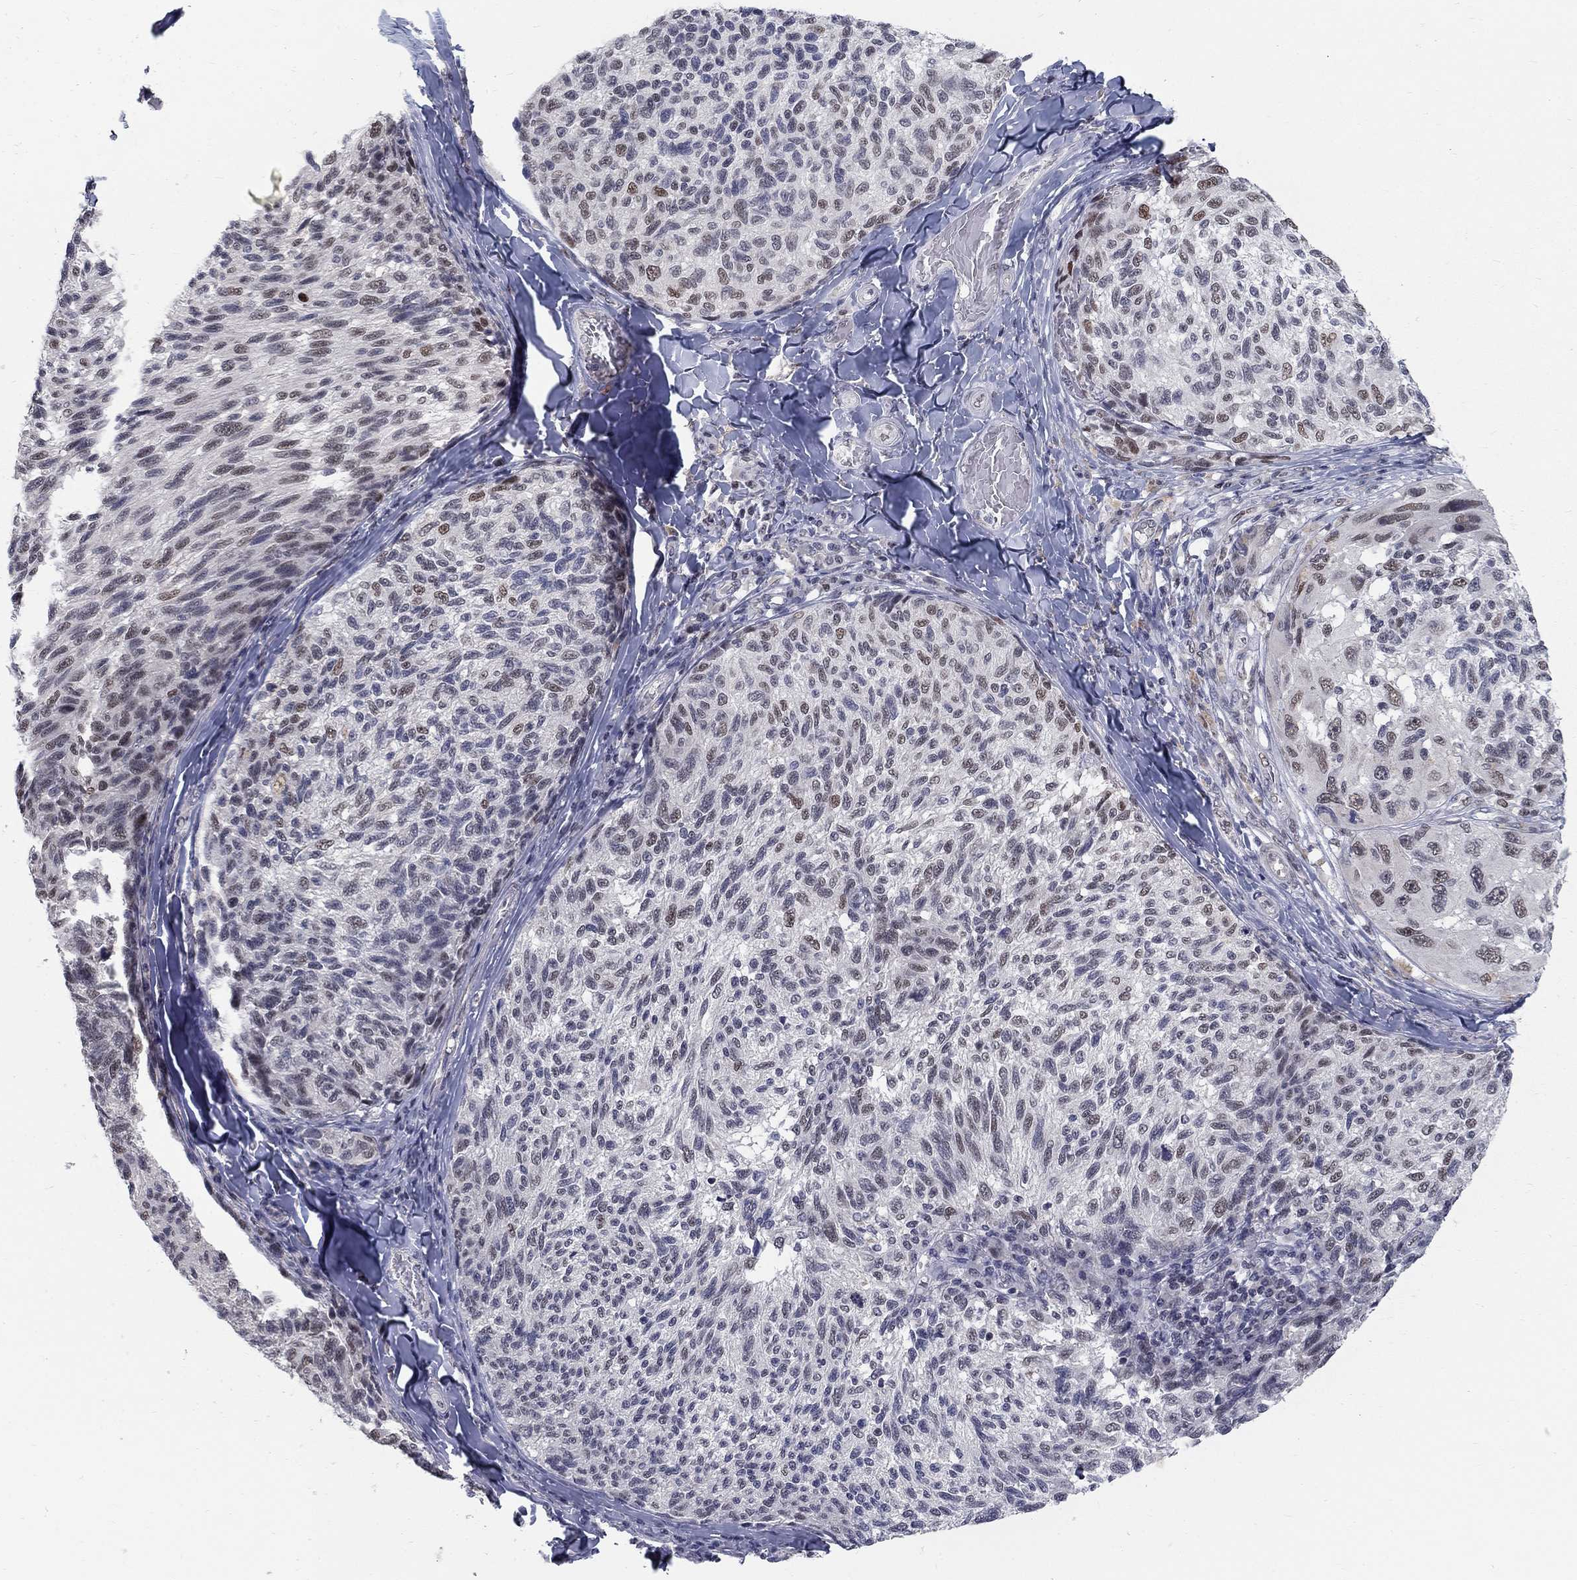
{"staining": {"intensity": "weak", "quantity": "<25%", "location": "nuclear"}, "tissue": "melanoma", "cell_type": "Tumor cells", "image_type": "cancer", "snomed": [{"axis": "morphology", "description": "Malignant melanoma, NOS"}, {"axis": "topography", "description": "Skin"}], "caption": "High power microscopy histopathology image of an immunohistochemistry (IHC) image of malignant melanoma, revealing no significant positivity in tumor cells. (Stains: DAB immunohistochemistry with hematoxylin counter stain, Microscopy: brightfield microscopy at high magnification).", "gene": "GCFC2", "patient": {"sex": "female", "age": 73}}